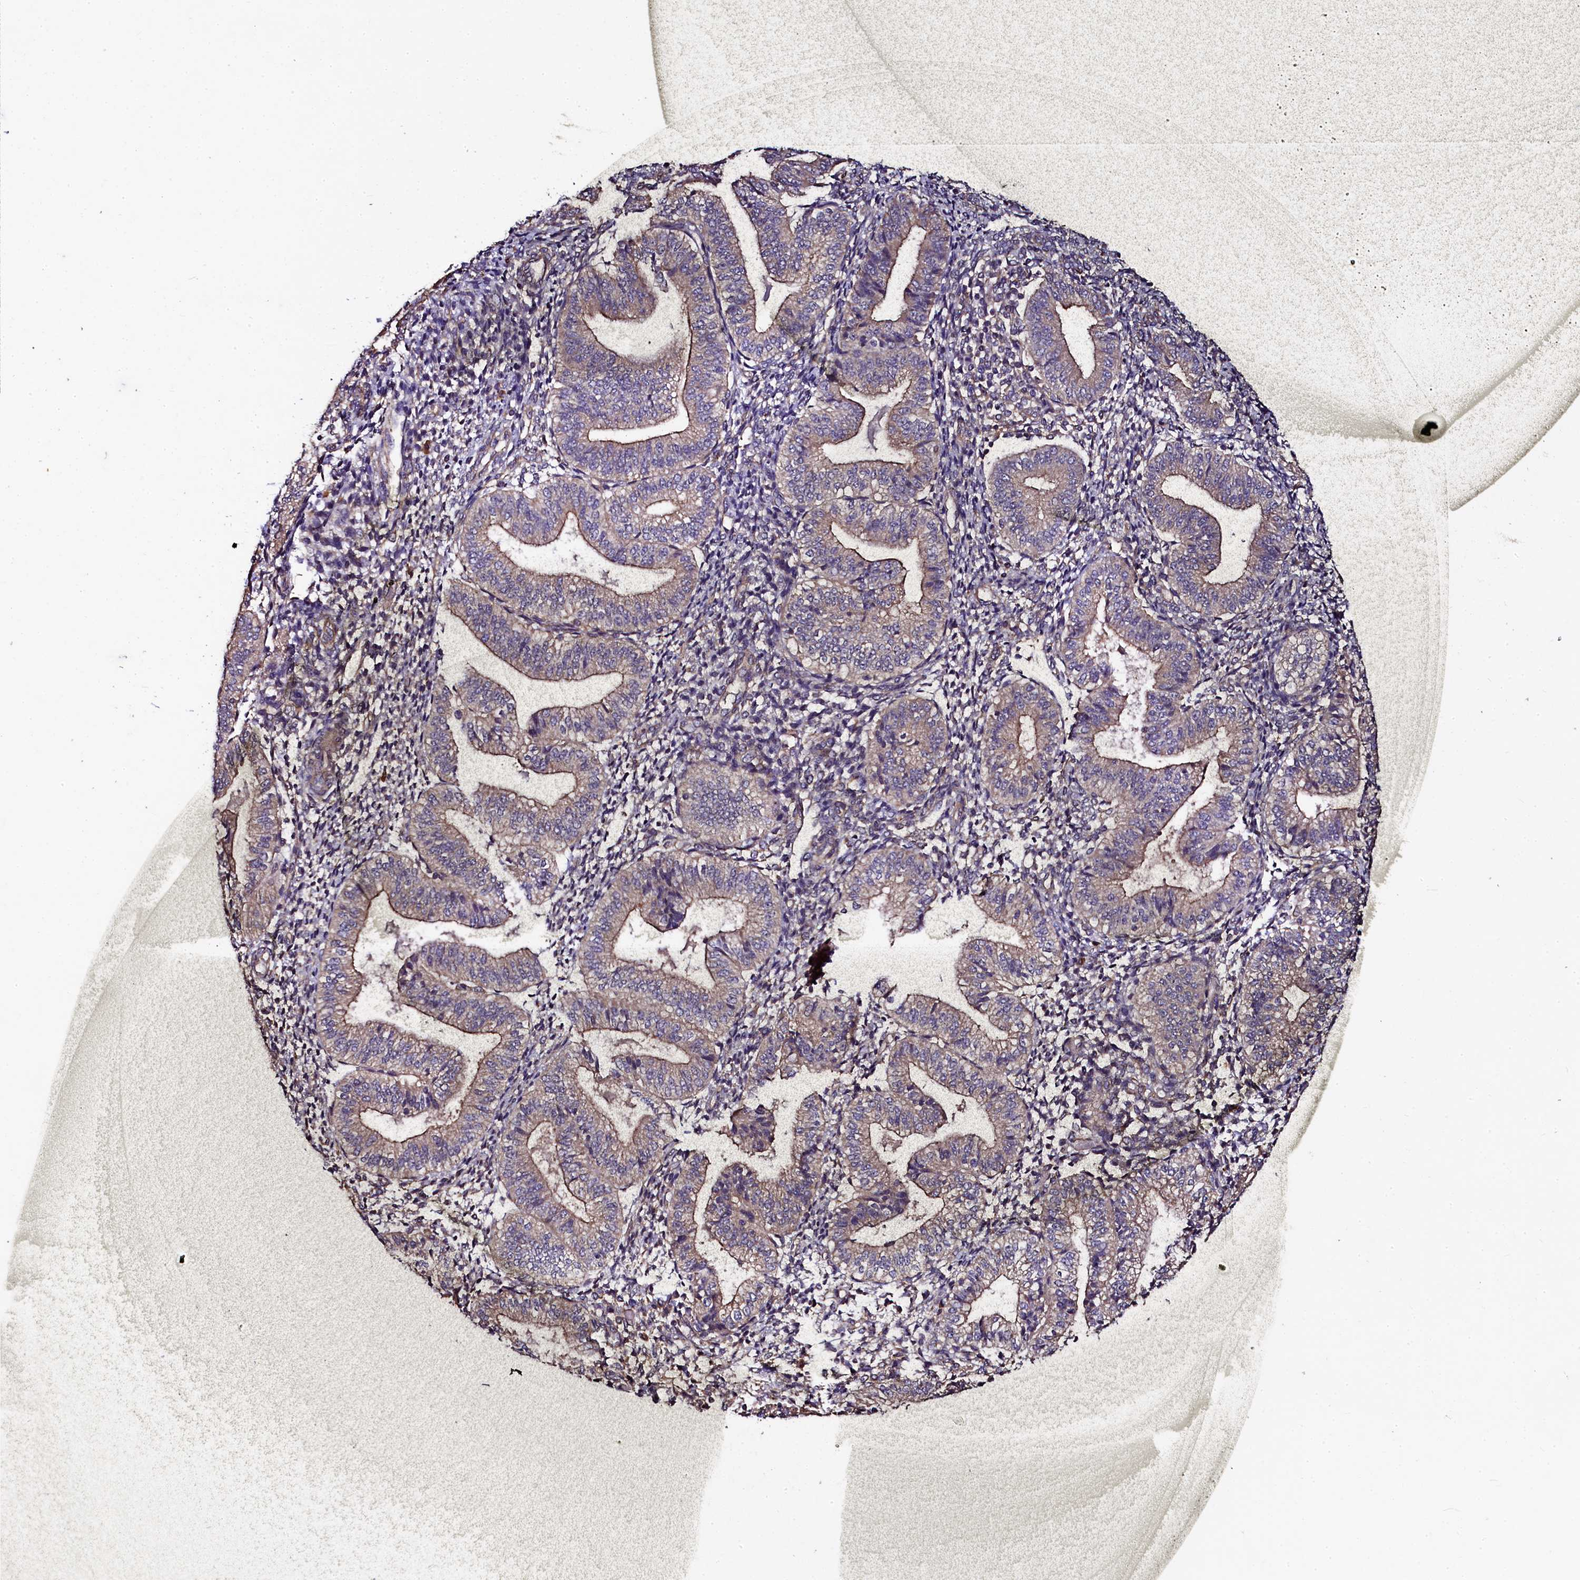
{"staining": {"intensity": "moderate", "quantity": "<25%", "location": "cytoplasmic/membranous"}, "tissue": "endometrium", "cell_type": "Cells in endometrial stroma", "image_type": "normal", "snomed": [{"axis": "morphology", "description": "Normal tissue, NOS"}, {"axis": "topography", "description": "Endometrium"}], "caption": "Immunohistochemical staining of benign endometrium demonstrates <25% levels of moderate cytoplasmic/membranous protein staining in approximately <25% of cells in endometrial stroma.", "gene": "APPL2", "patient": {"sex": "female", "age": 34}}